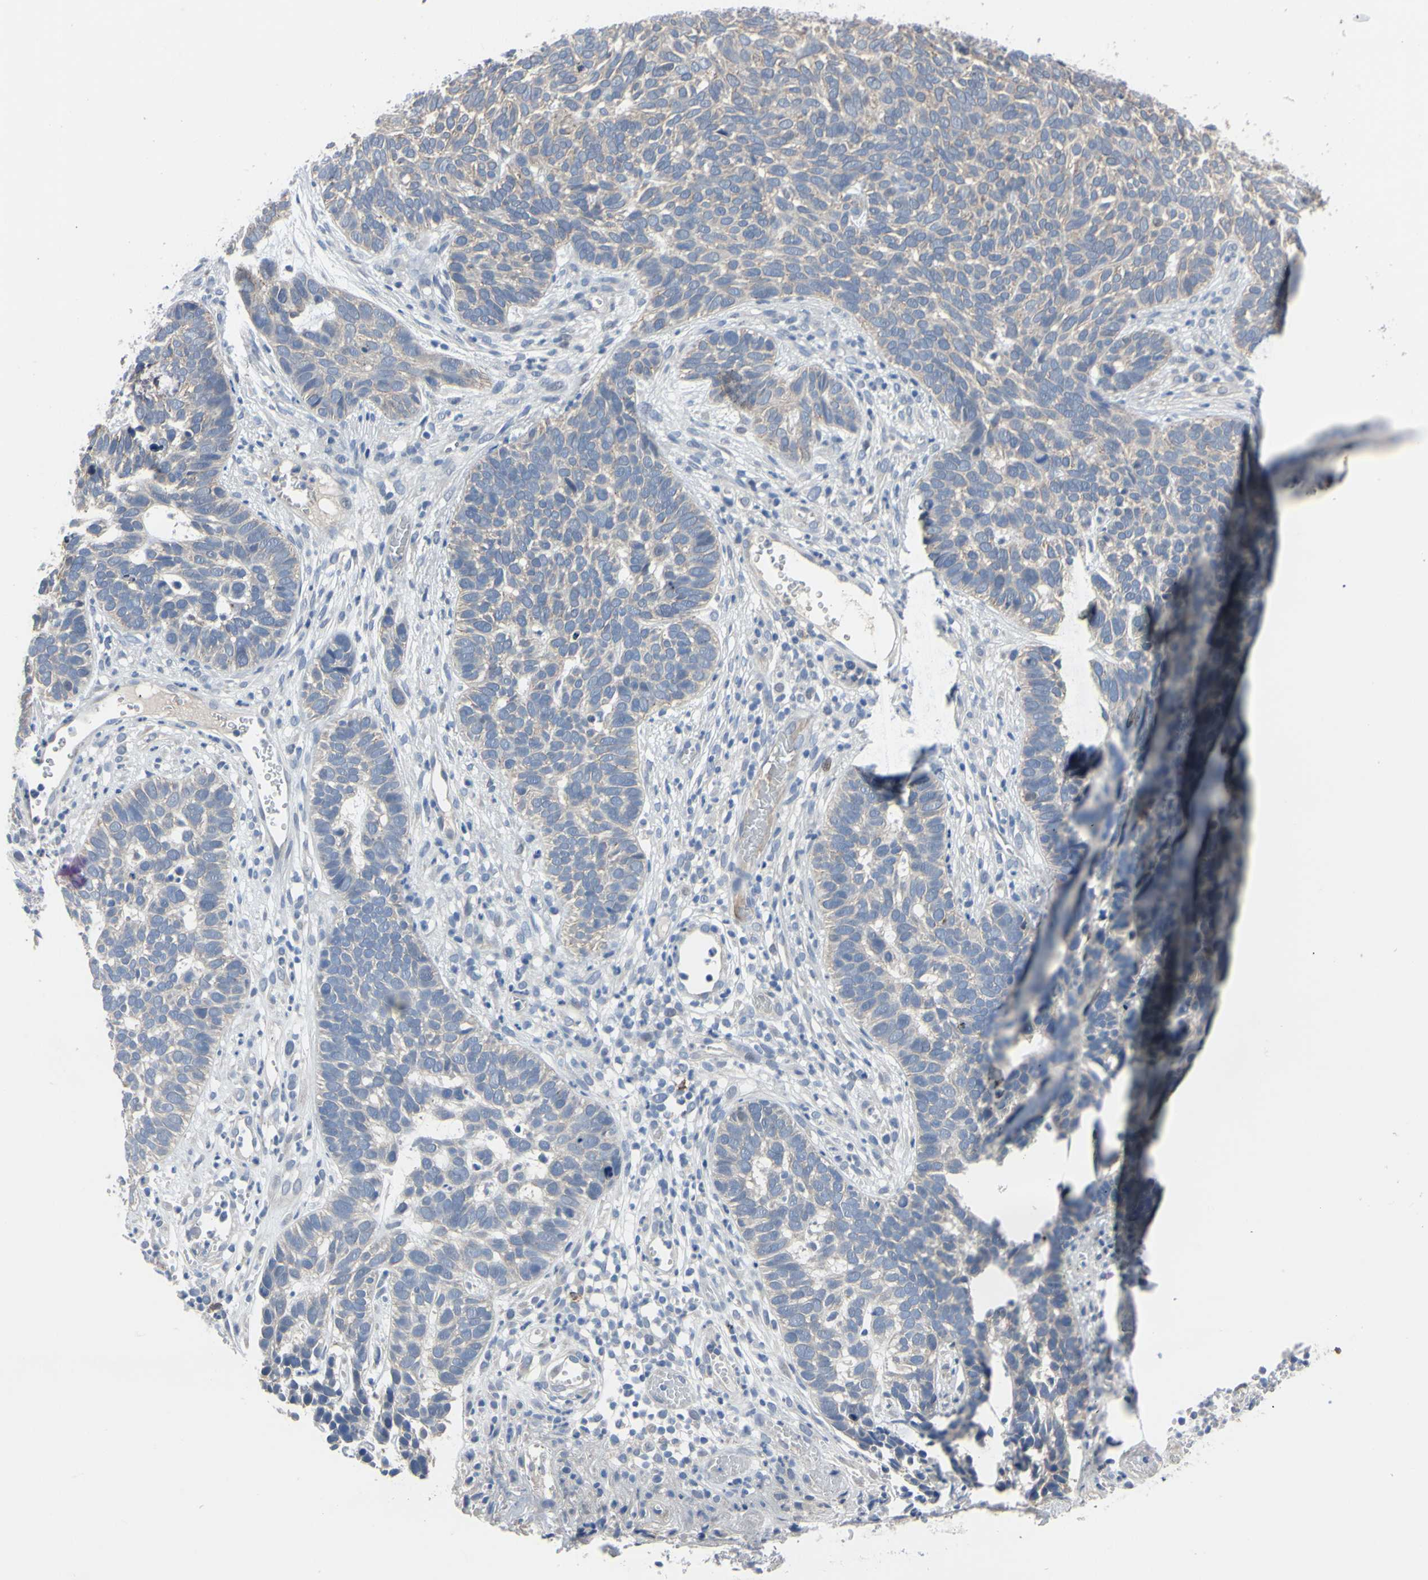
{"staining": {"intensity": "negative", "quantity": "none", "location": "none"}, "tissue": "skin cancer", "cell_type": "Tumor cells", "image_type": "cancer", "snomed": [{"axis": "morphology", "description": "Basal cell carcinoma"}, {"axis": "topography", "description": "Skin"}], "caption": "The photomicrograph demonstrates no staining of tumor cells in skin cancer. Nuclei are stained in blue.", "gene": "LHX9", "patient": {"sex": "male", "age": 87}}